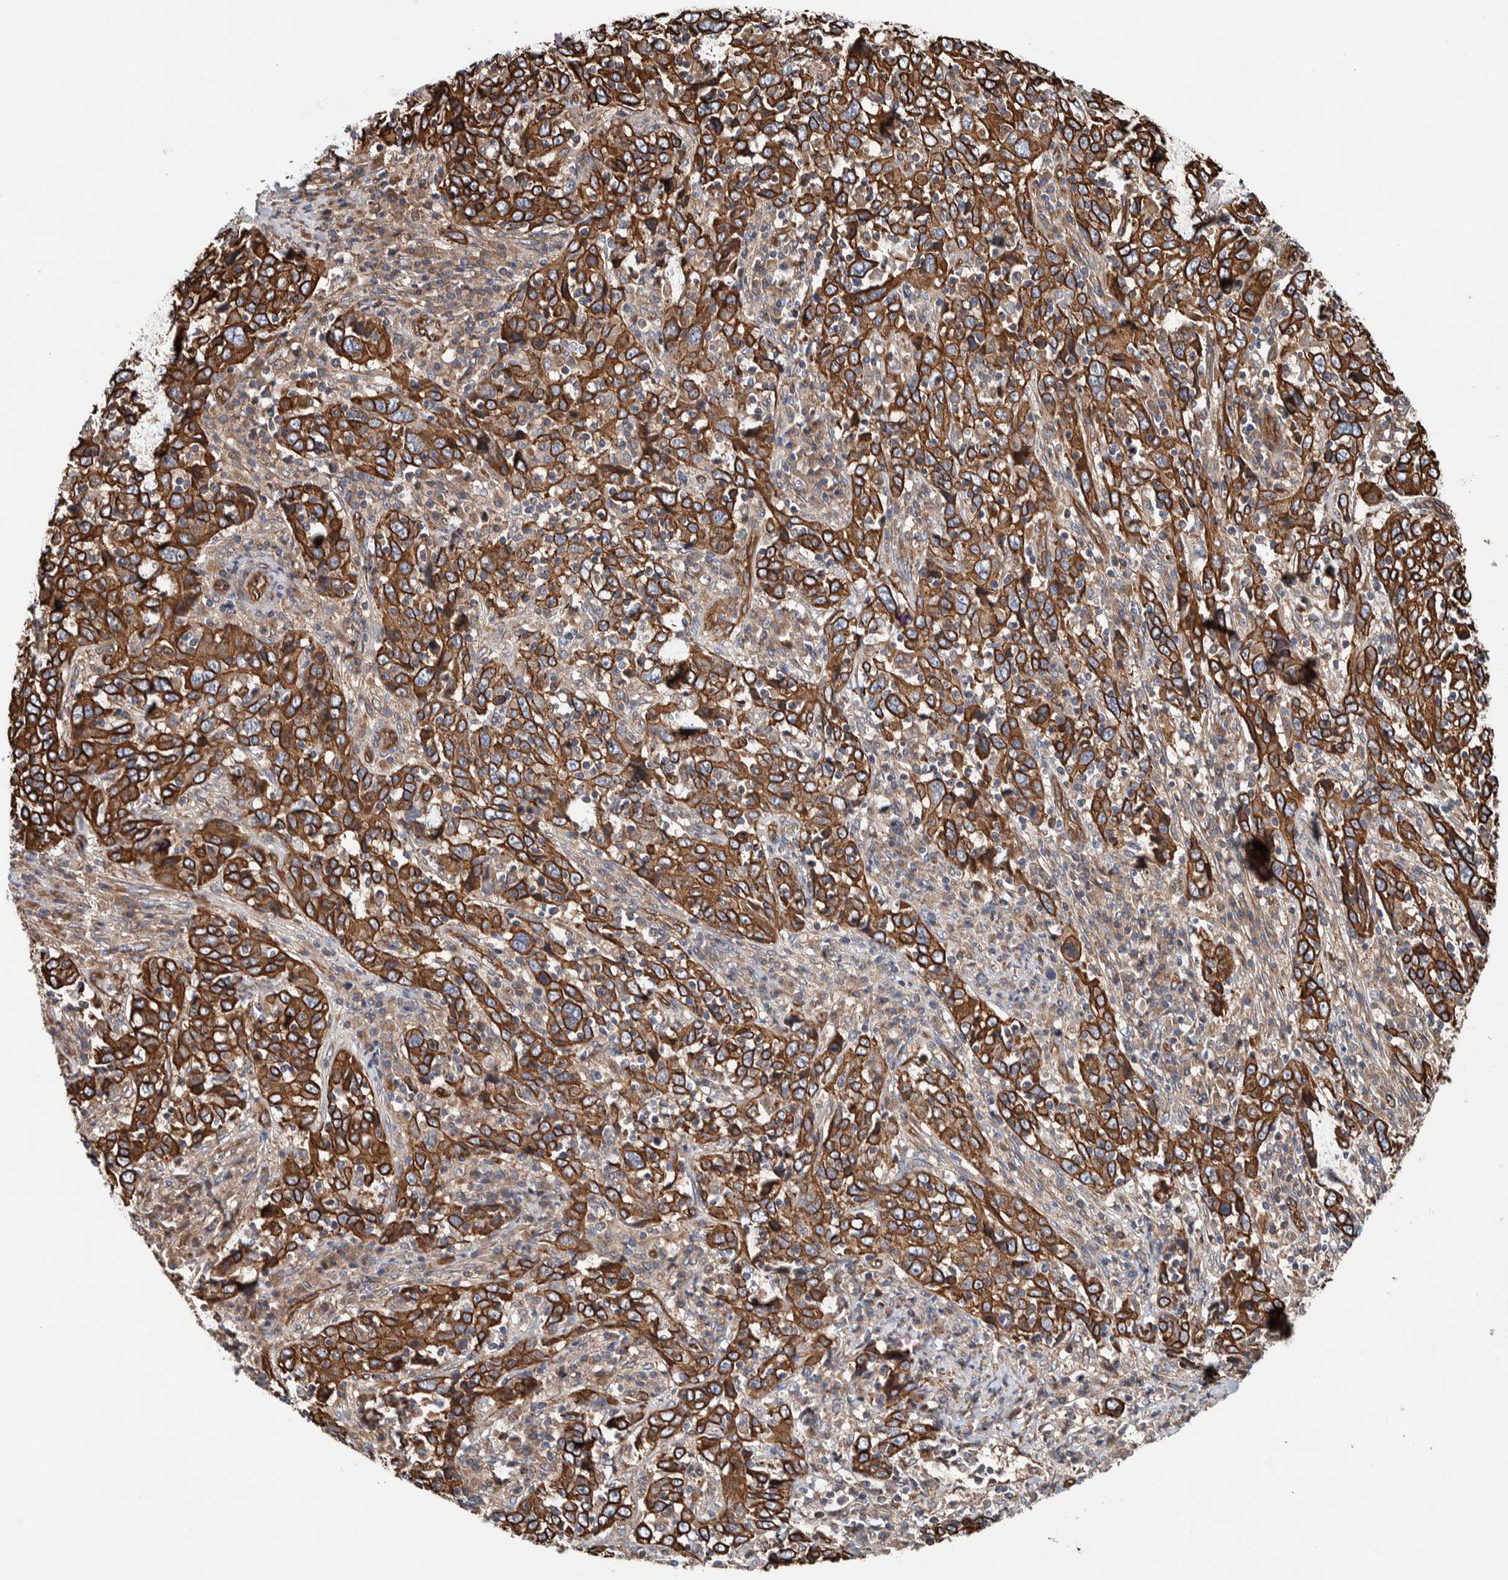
{"staining": {"intensity": "strong", "quantity": ">75%", "location": "cytoplasmic/membranous"}, "tissue": "cervical cancer", "cell_type": "Tumor cells", "image_type": "cancer", "snomed": [{"axis": "morphology", "description": "Squamous cell carcinoma, NOS"}, {"axis": "topography", "description": "Cervix"}], "caption": "Immunohistochemical staining of squamous cell carcinoma (cervical) shows strong cytoplasmic/membranous protein staining in approximately >75% of tumor cells. (DAB (3,3'-diaminobenzidine) IHC, brown staining for protein, blue staining for nuclei).", "gene": "PKD1L1", "patient": {"sex": "female", "age": 46}}